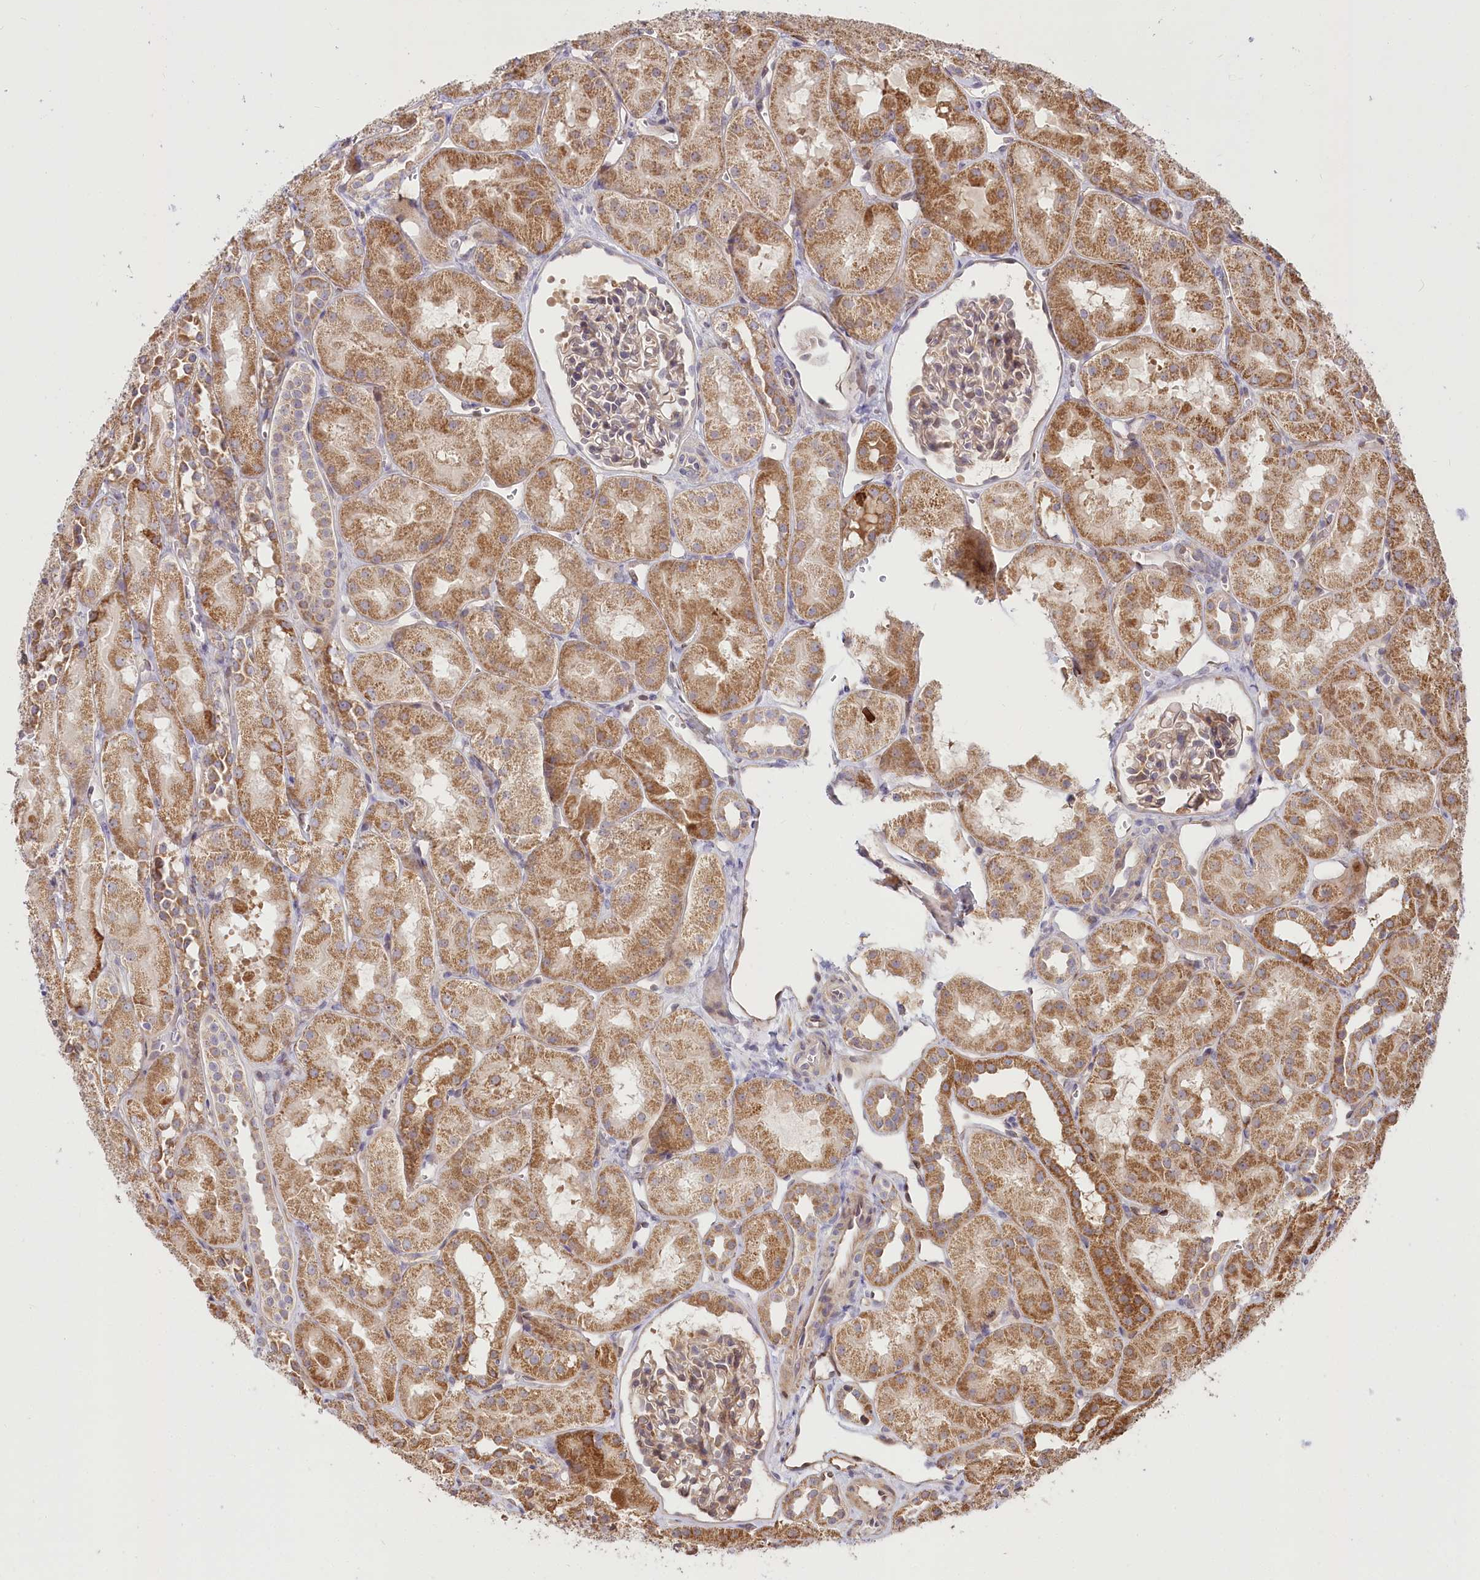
{"staining": {"intensity": "weak", "quantity": "25%-75%", "location": "cytoplasmic/membranous,nuclear"}, "tissue": "kidney", "cell_type": "Cells in glomeruli", "image_type": "normal", "snomed": [{"axis": "morphology", "description": "Normal tissue, NOS"}, {"axis": "topography", "description": "Kidney"}, {"axis": "topography", "description": "Urinary bladder"}], "caption": "IHC histopathology image of benign kidney stained for a protein (brown), which displays low levels of weak cytoplasmic/membranous,nuclear positivity in about 25%-75% of cells in glomeruli.", "gene": "CEP70", "patient": {"sex": "male", "age": 16}}